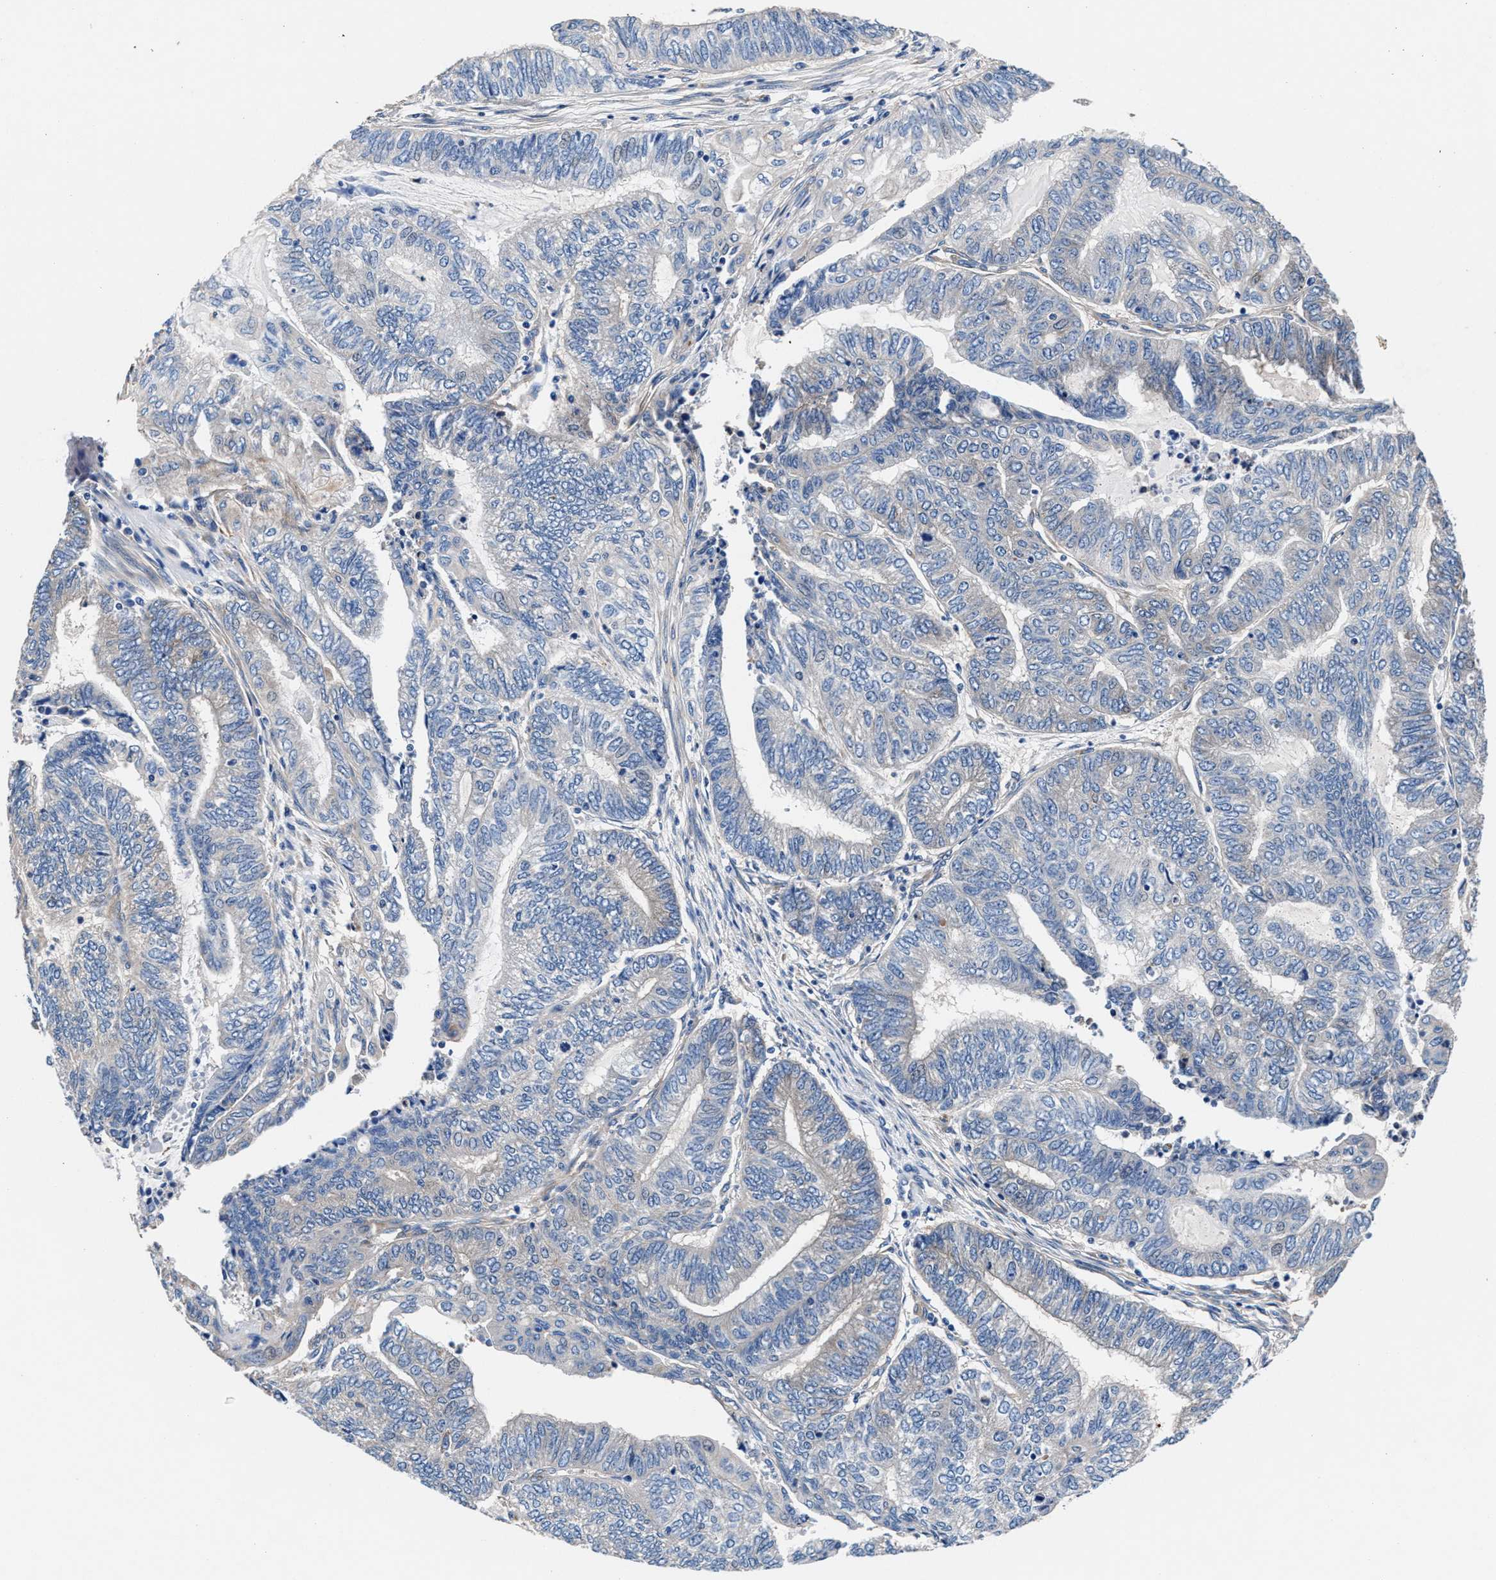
{"staining": {"intensity": "negative", "quantity": "none", "location": "none"}, "tissue": "endometrial cancer", "cell_type": "Tumor cells", "image_type": "cancer", "snomed": [{"axis": "morphology", "description": "Adenocarcinoma, NOS"}, {"axis": "topography", "description": "Uterus"}, {"axis": "topography", "description": "Endometrium"}], "caption": "This is an immunohistochemistry (IHC) image of endometrial cancer. There is no positivity in tumor cells.", "gene": "SH3GL1", "patient": {"sex": "female", "age": 70}}